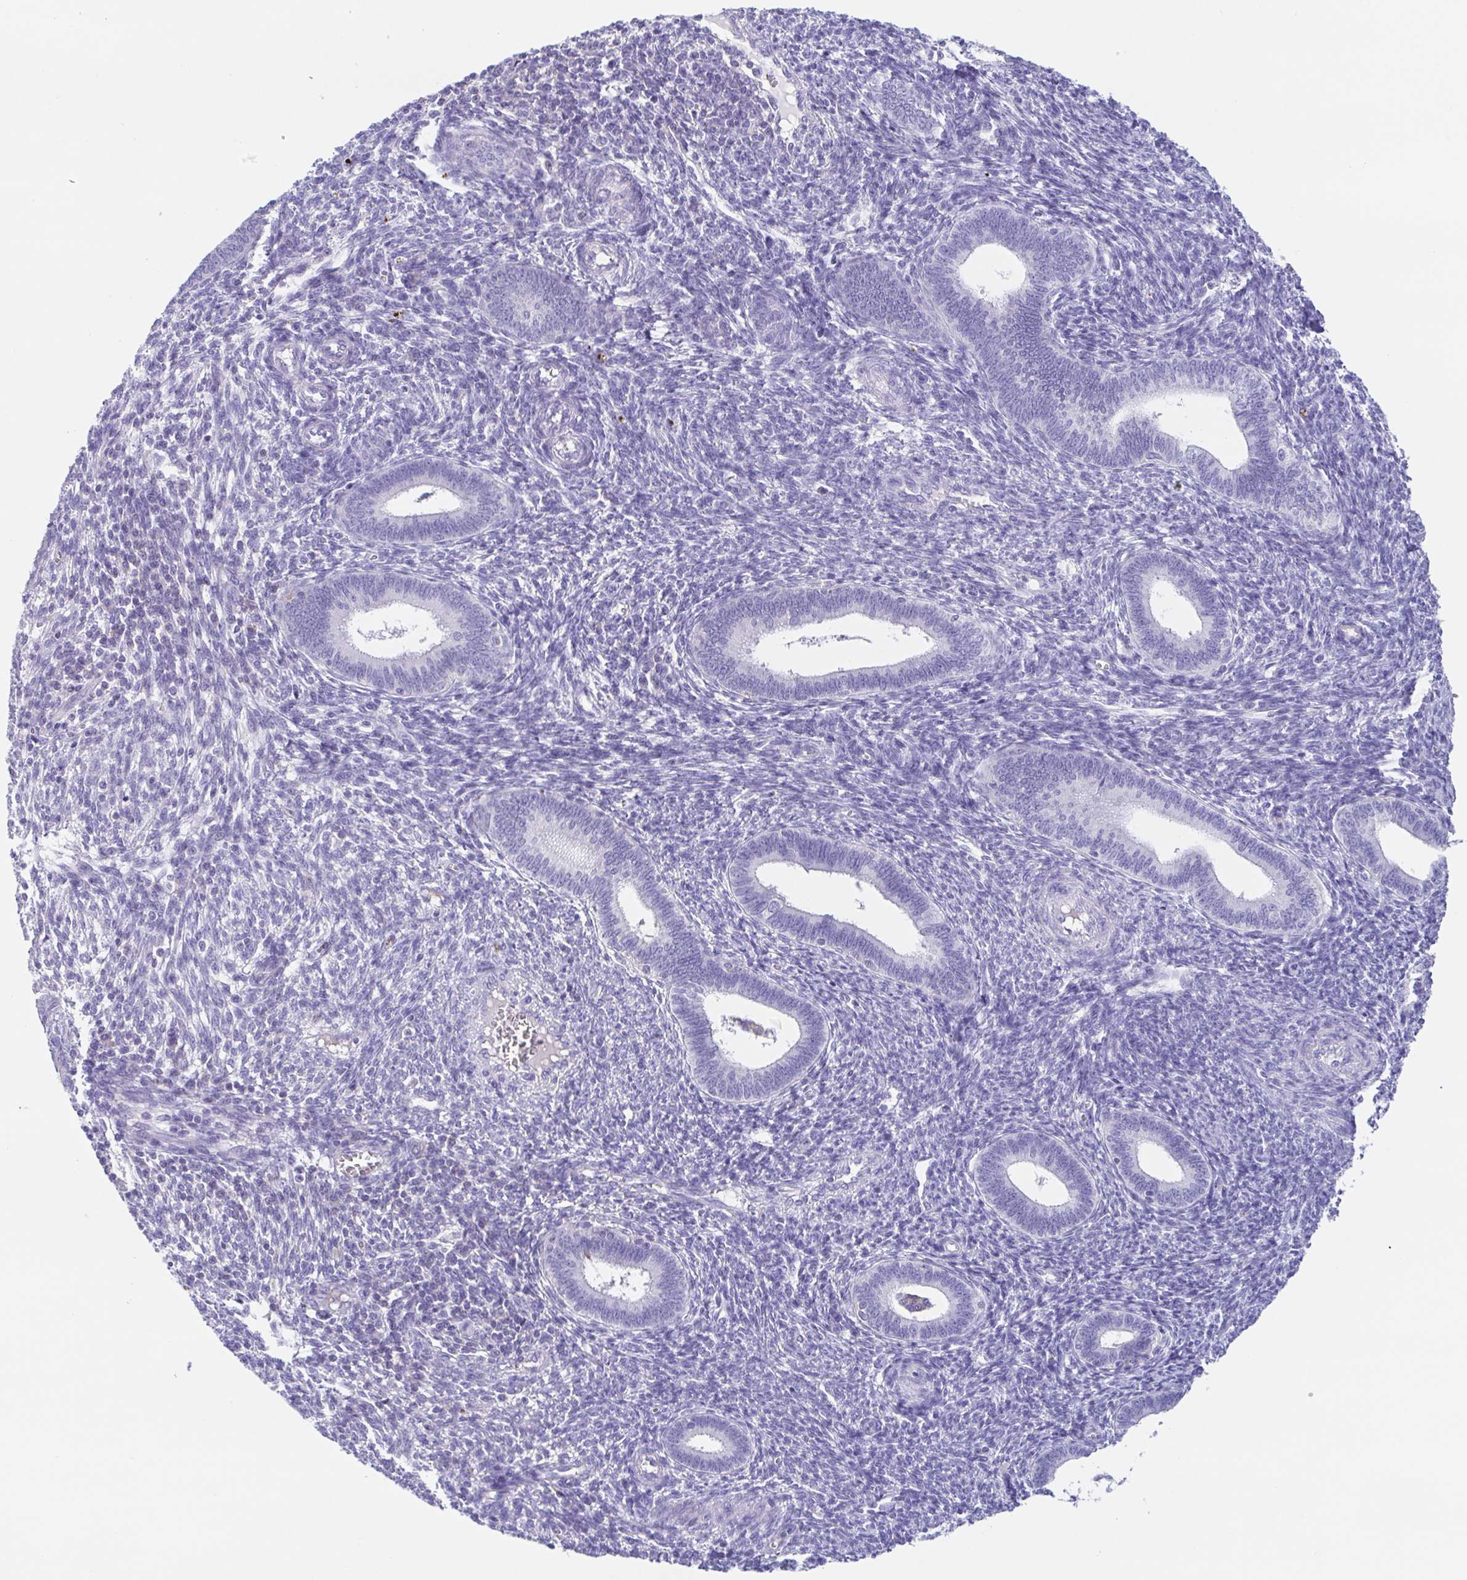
{"staining": {"intensity": "negative", "quantity": "none", "location": "none"}, "tissue": "endometrium", "cell_type": "Cells in endometrial stroma", "image_type": "normal", "snomed": [{"axis": "morphology", "description": "Normal tissue, NOS"}, {"axis": "topography", "description": "Endometrium"}], "caption": "Image shows no protein staining in cells in endometrial stroma of normal endometrium. (Immunohistochemistry, brightfield microscopy, high magnification).", "gene": "ARPP21", "patient": {"sex": "female", "age": 41}}